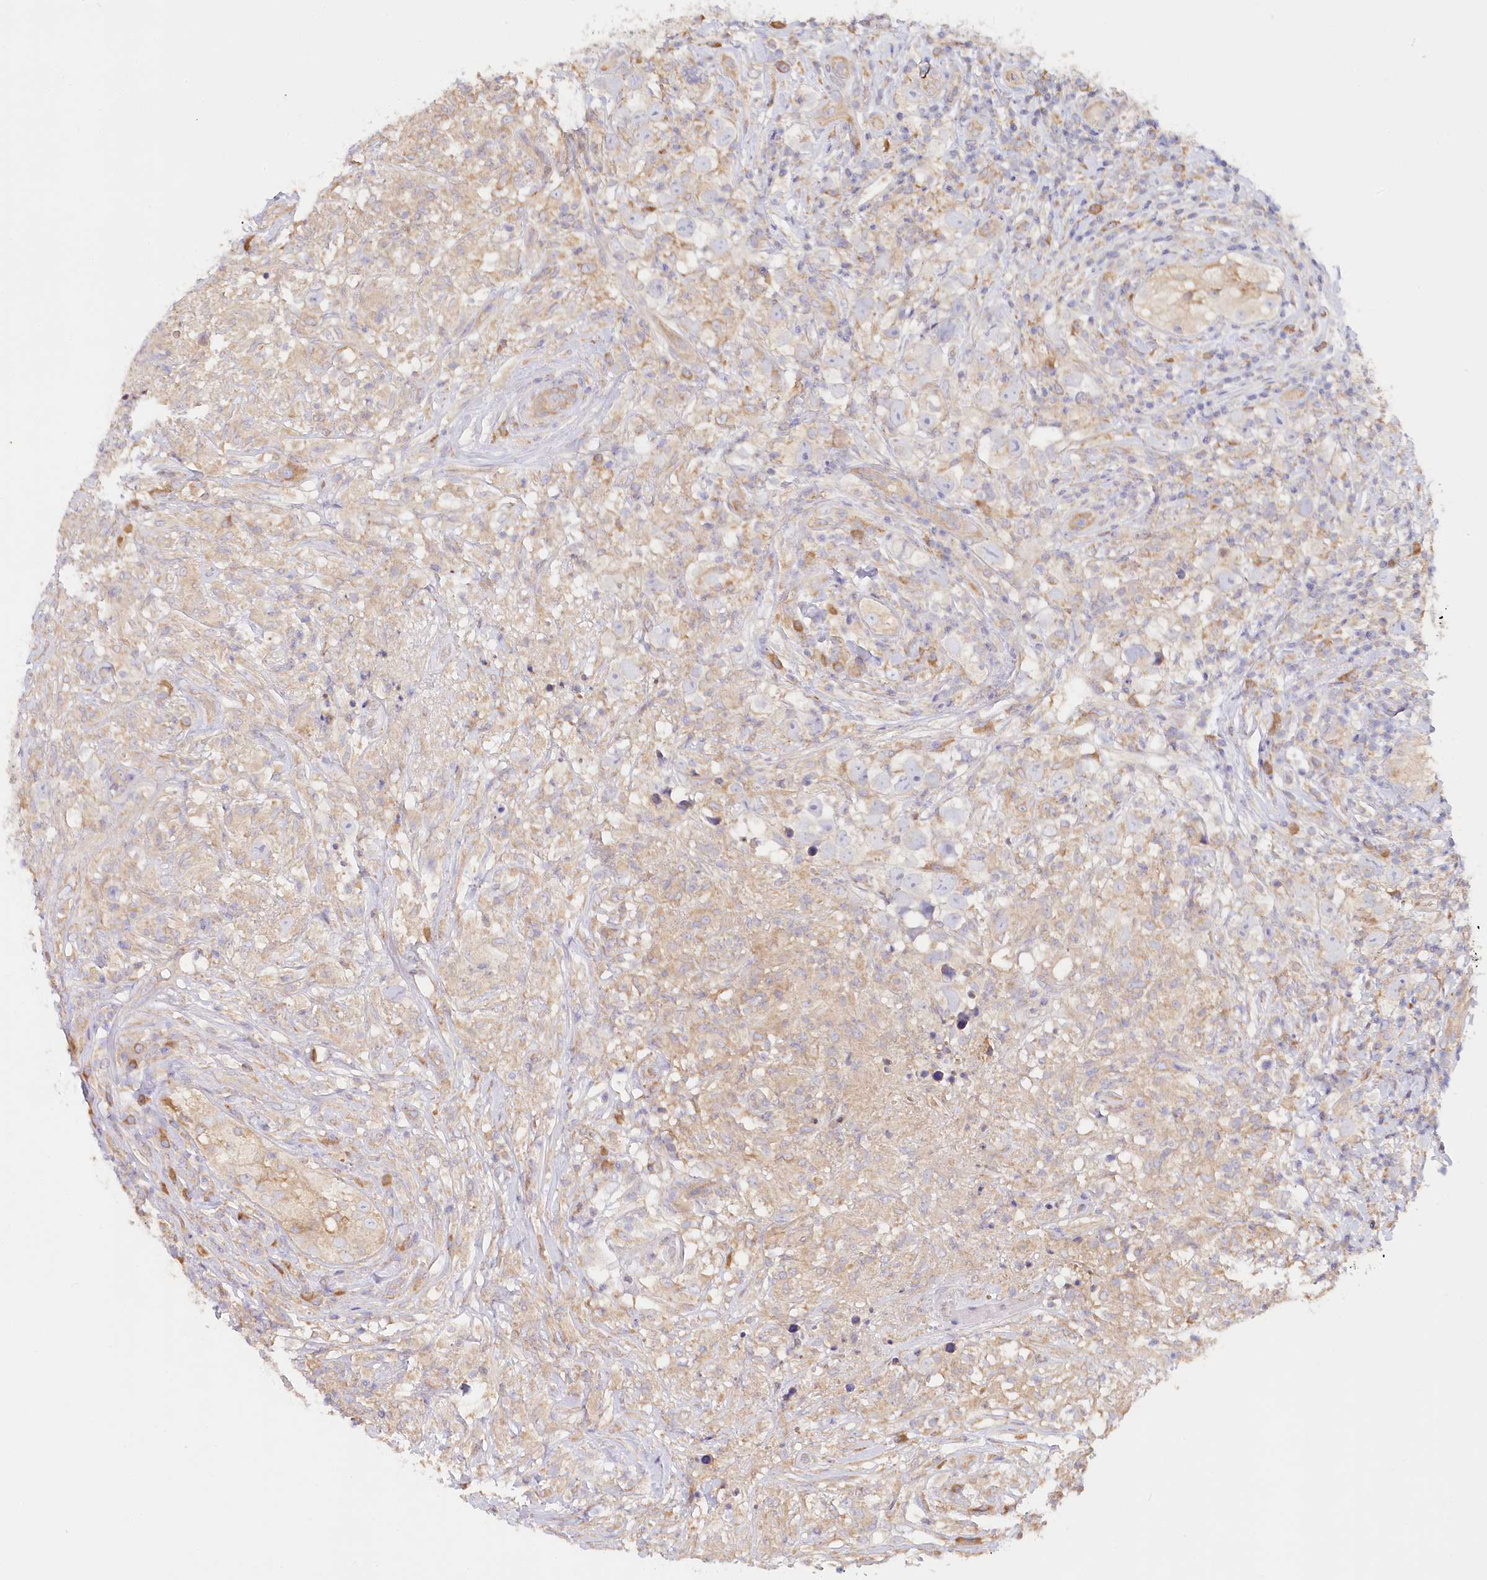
{"staining": {"intensity": "weak", "quantity": ">75%", "location": "cytoplasmic/membranous"}, "tissue": "testis cancer", "cell_type": "Tumor cells", "image_type": "cancer", "snomed": [{"axis": "morphology", "description": "Seminoma, NOS"}, {"axis": "topography", "description": "Testis"}], "caption": "Approximately >75% of tumor cells in human testis cancer display weak cytoplasmic/membranous protein expression as visualized by brown immunohistochemical staining.", "gene": "PAIP2", "patient": {"sex": "male", "age": 49}}